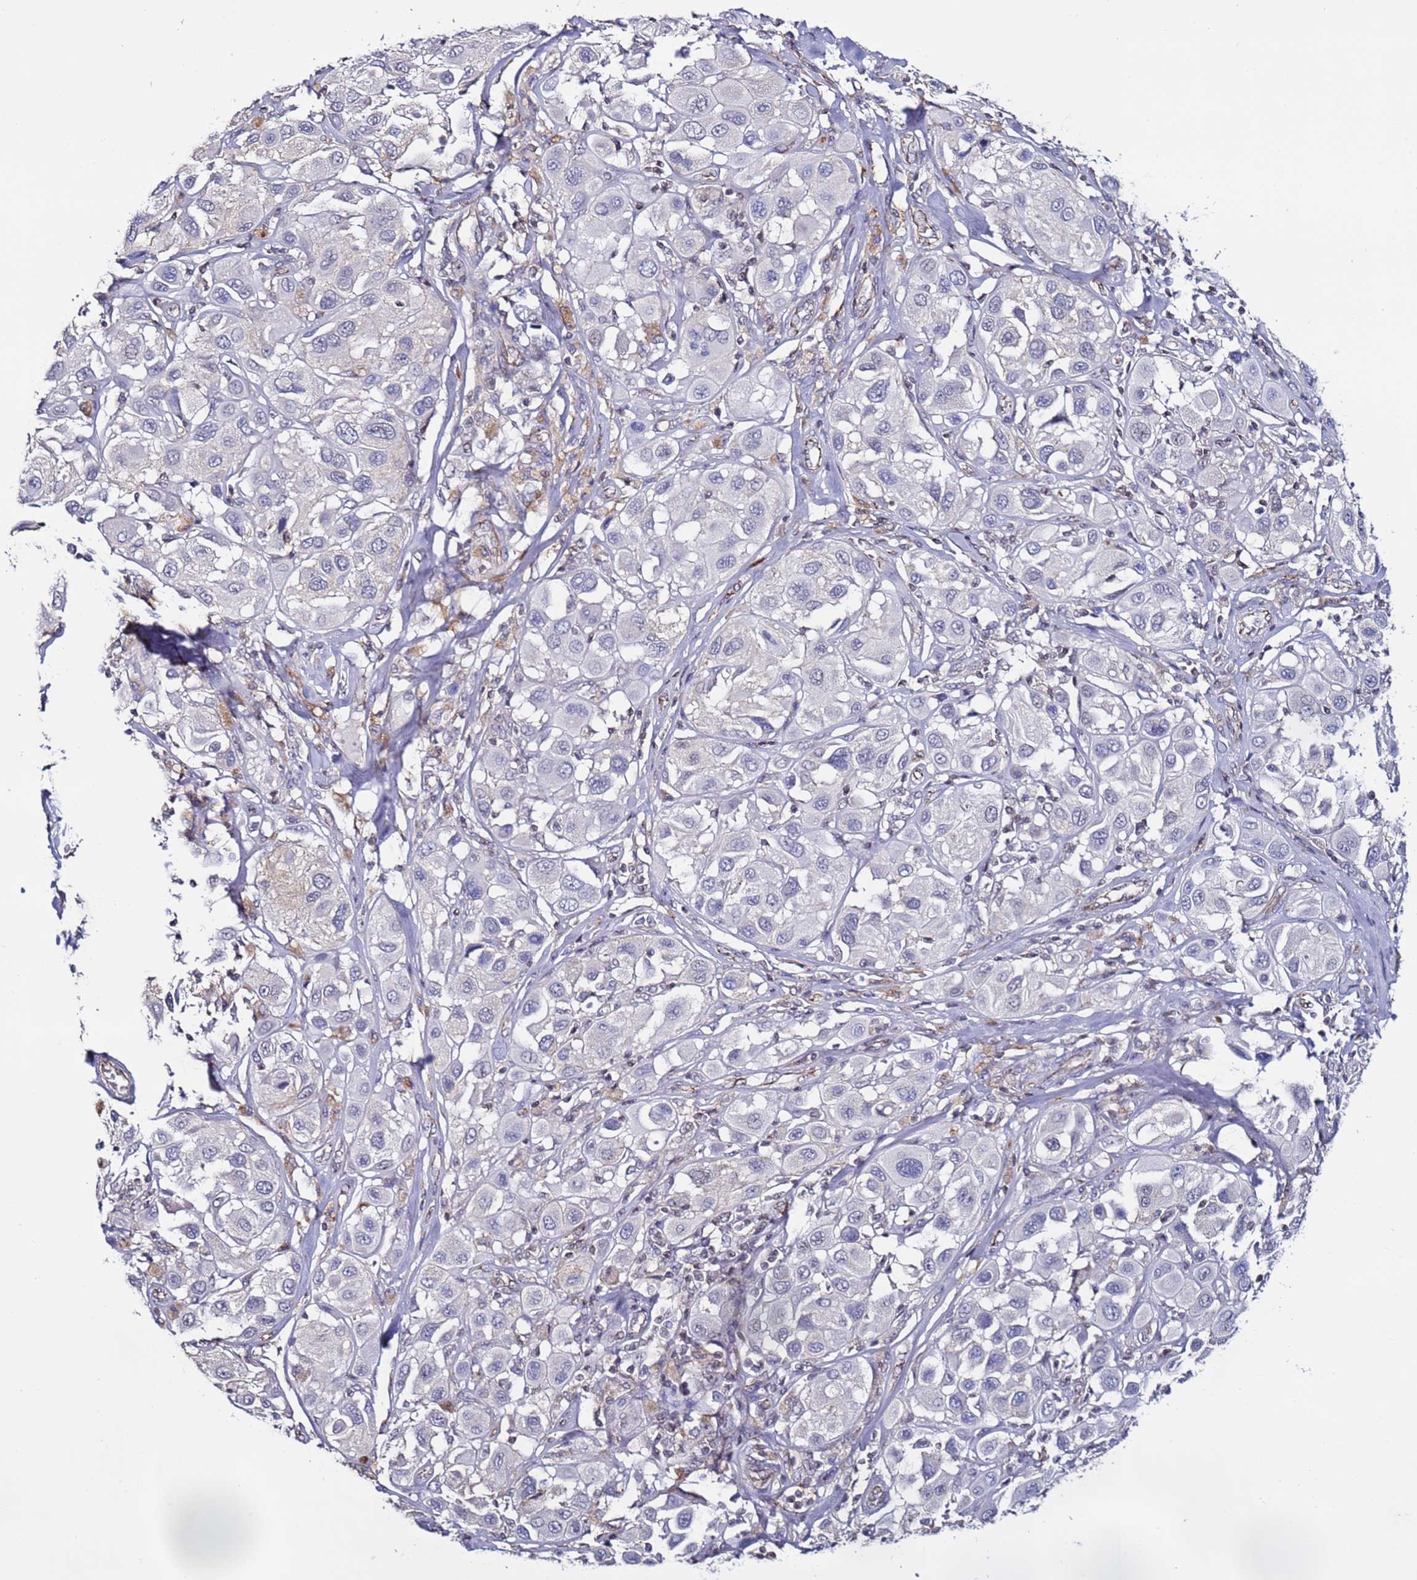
{"staining": {"intensity": "negative", "quantity": "none", "location": "none"}, "tissue": "melanoma", "cell_type": "Tumor cells", "image_type": "cancer", "snomed": [{"axis": "morphology", "description": "Malignant melanoma, Metastatic site"}, {"axis": "topography", "description": "Skin"}], "caption": "High magnification brightfield microscopy of malignant melanoma (metastatic site) stained with DAB (3,3'-diaminobenzidine) (brown) and counterstained with hematoxylin (blue): tumor cells show no significant expression. (Stains: DAB IHC with hematoxylin counter stain, Microscopy: brightfield microscopy at high magnification).", "gene": "TENM3", "patient": {"sex": "male", "age": 41}}